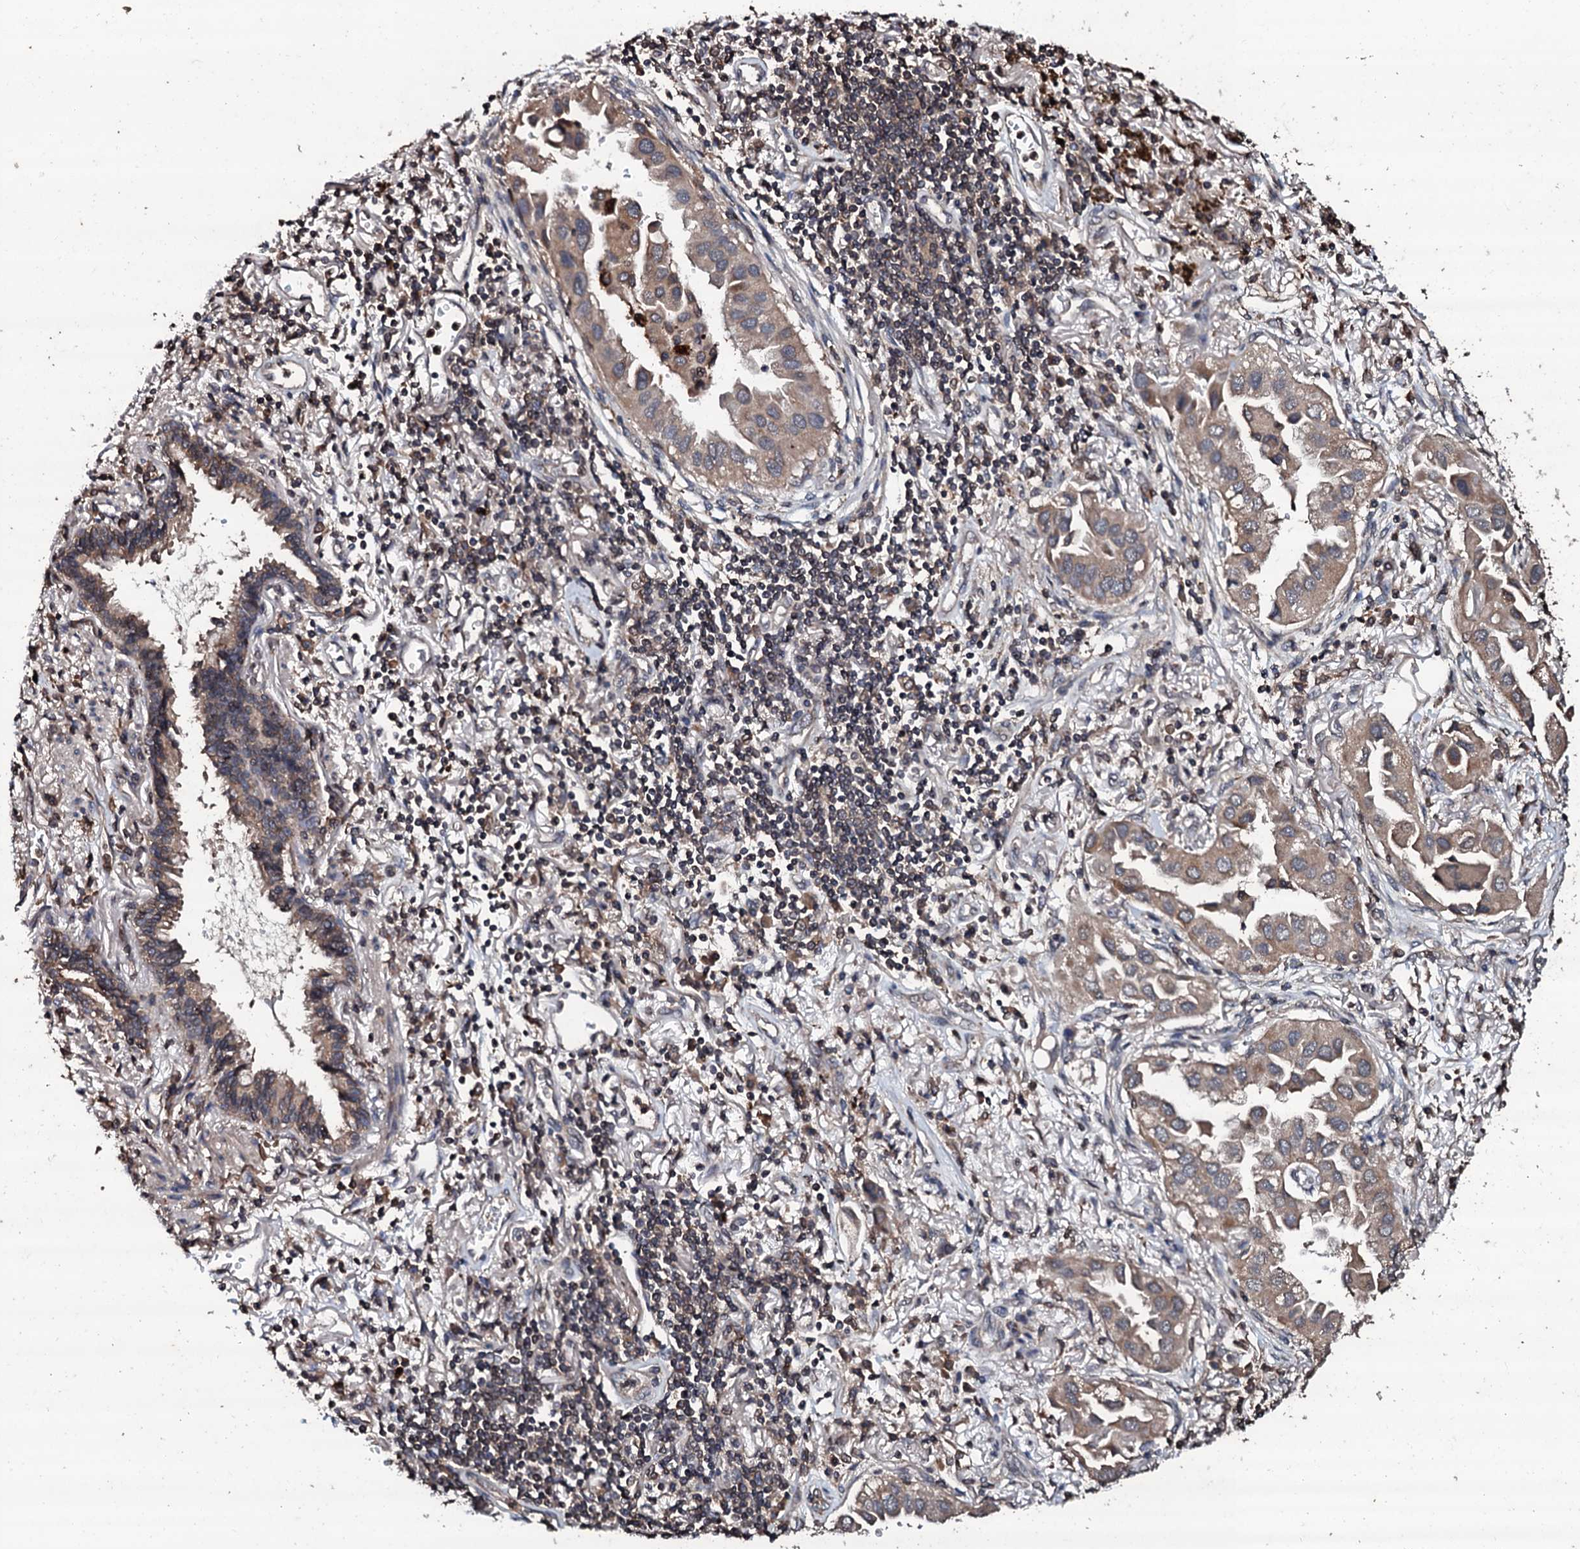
{"staining": {"intensity": "weak", "quantity": "25%-75%", "location": "cytoplasmic/membranous"}, "tissue": "lung cancer", "cell_type": "Tumor cells", "image_type": "cancer", "snomed": [{"axis": "morphology", "description": "Adenocarcinoma, NOS"}, {"axis": "topography", "description": "Lung"}], "caption": "Brown immunohistochemical staining in lung cancer shows weak cytoplasmic/membranous expression in approximately 25%-75% of tumor cells.", "gene": "SDHAF2", "patient": {"sex": "female", "age": 76}}